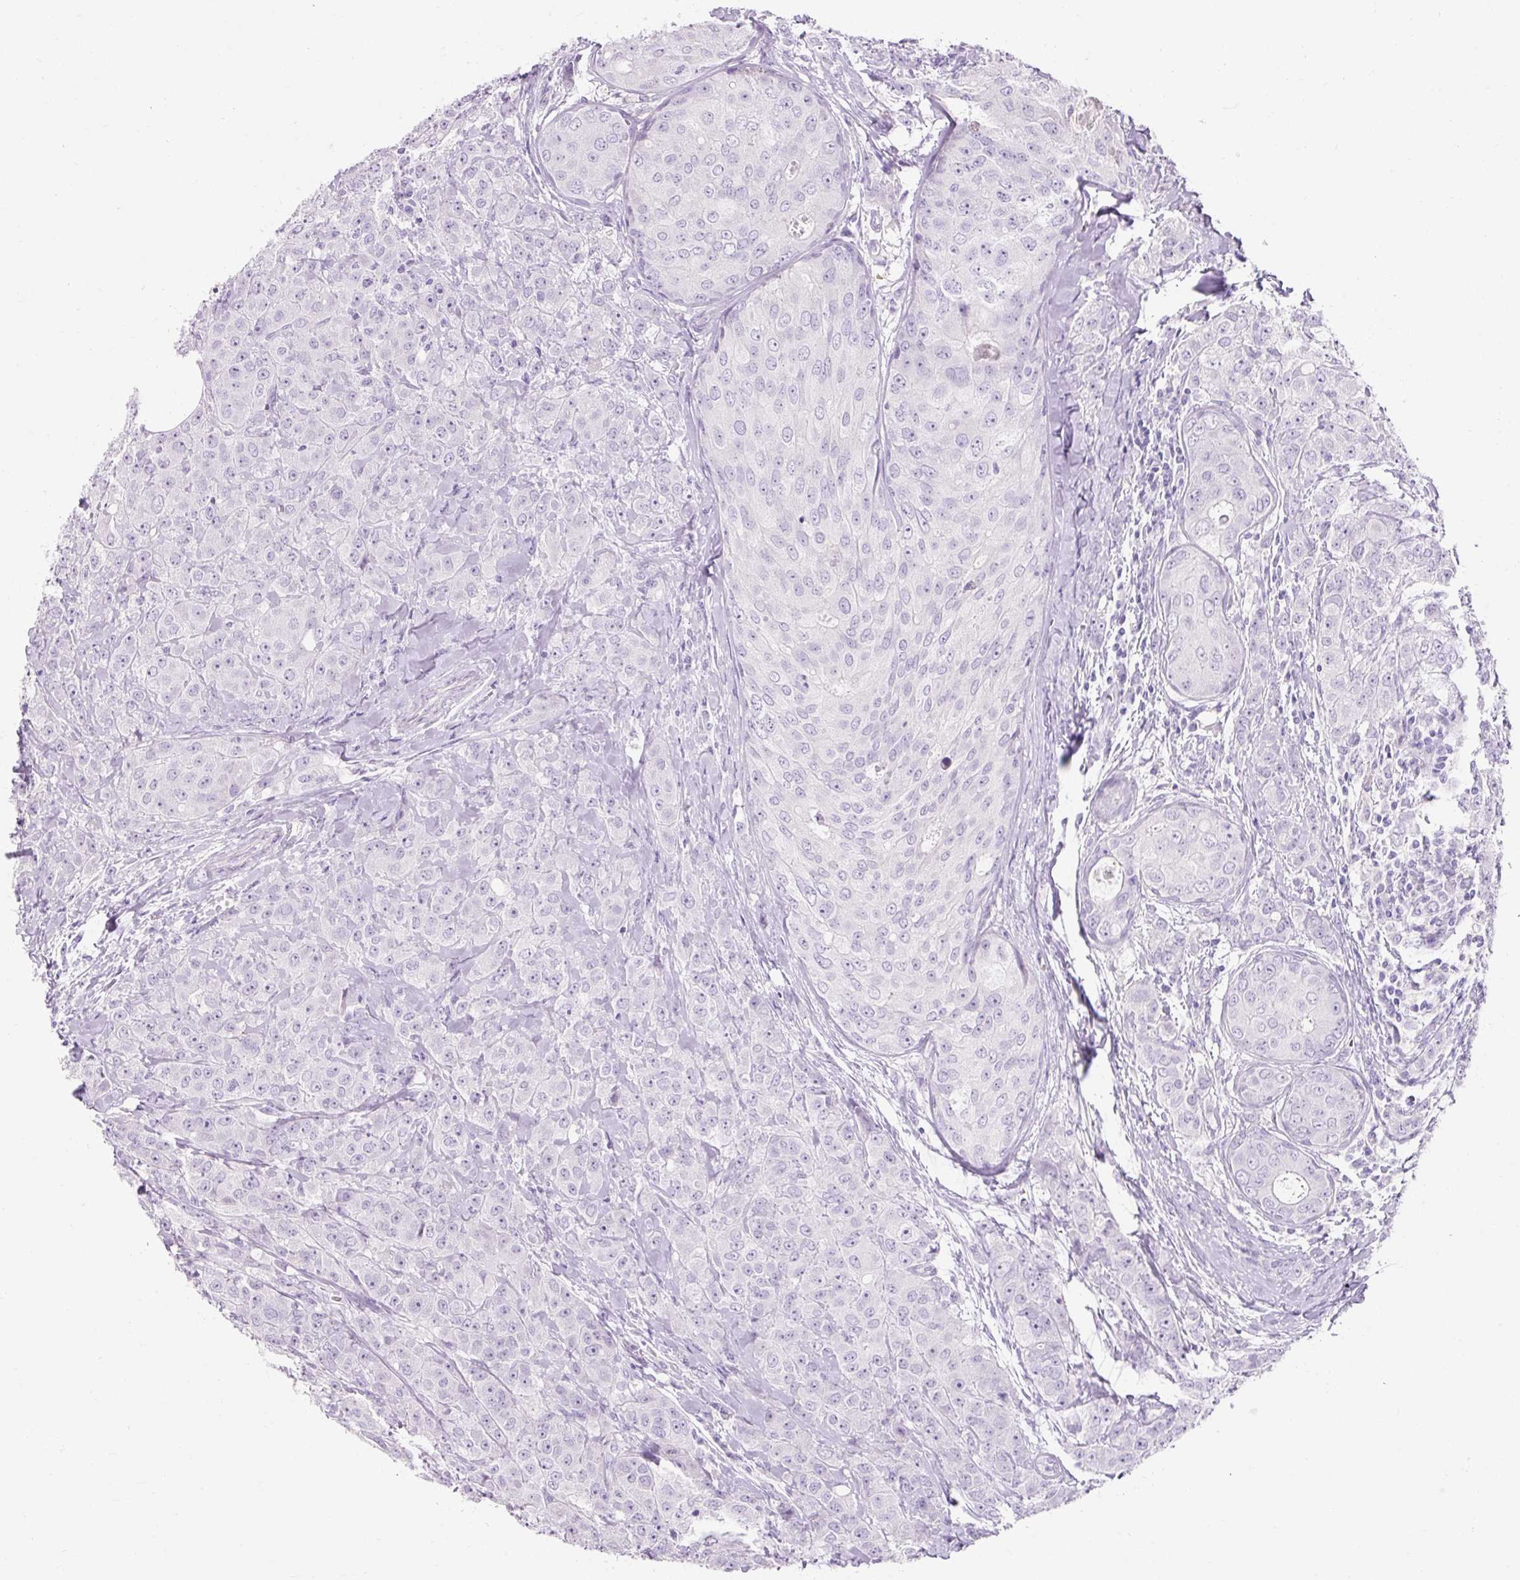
{"staining": {"intensity": "negative", "quantity": "none", "location": "none"}, "tissue": "breast cancer", "cell_type": "Tumor cells", "image_type": "cancer", "snomed": [{"axis": "morphology", "description": "Duct carcinoma"}, {"axis": "topography", "description": "Breast"}], "caption": "High power microscopy photomicrograph of an IHC micrograph of intraductal carcinoma (breast), revealing no significant positivity in tumor cells.", "gene": "CLDN25", "patient": {"sex": "female", "age": 43}}